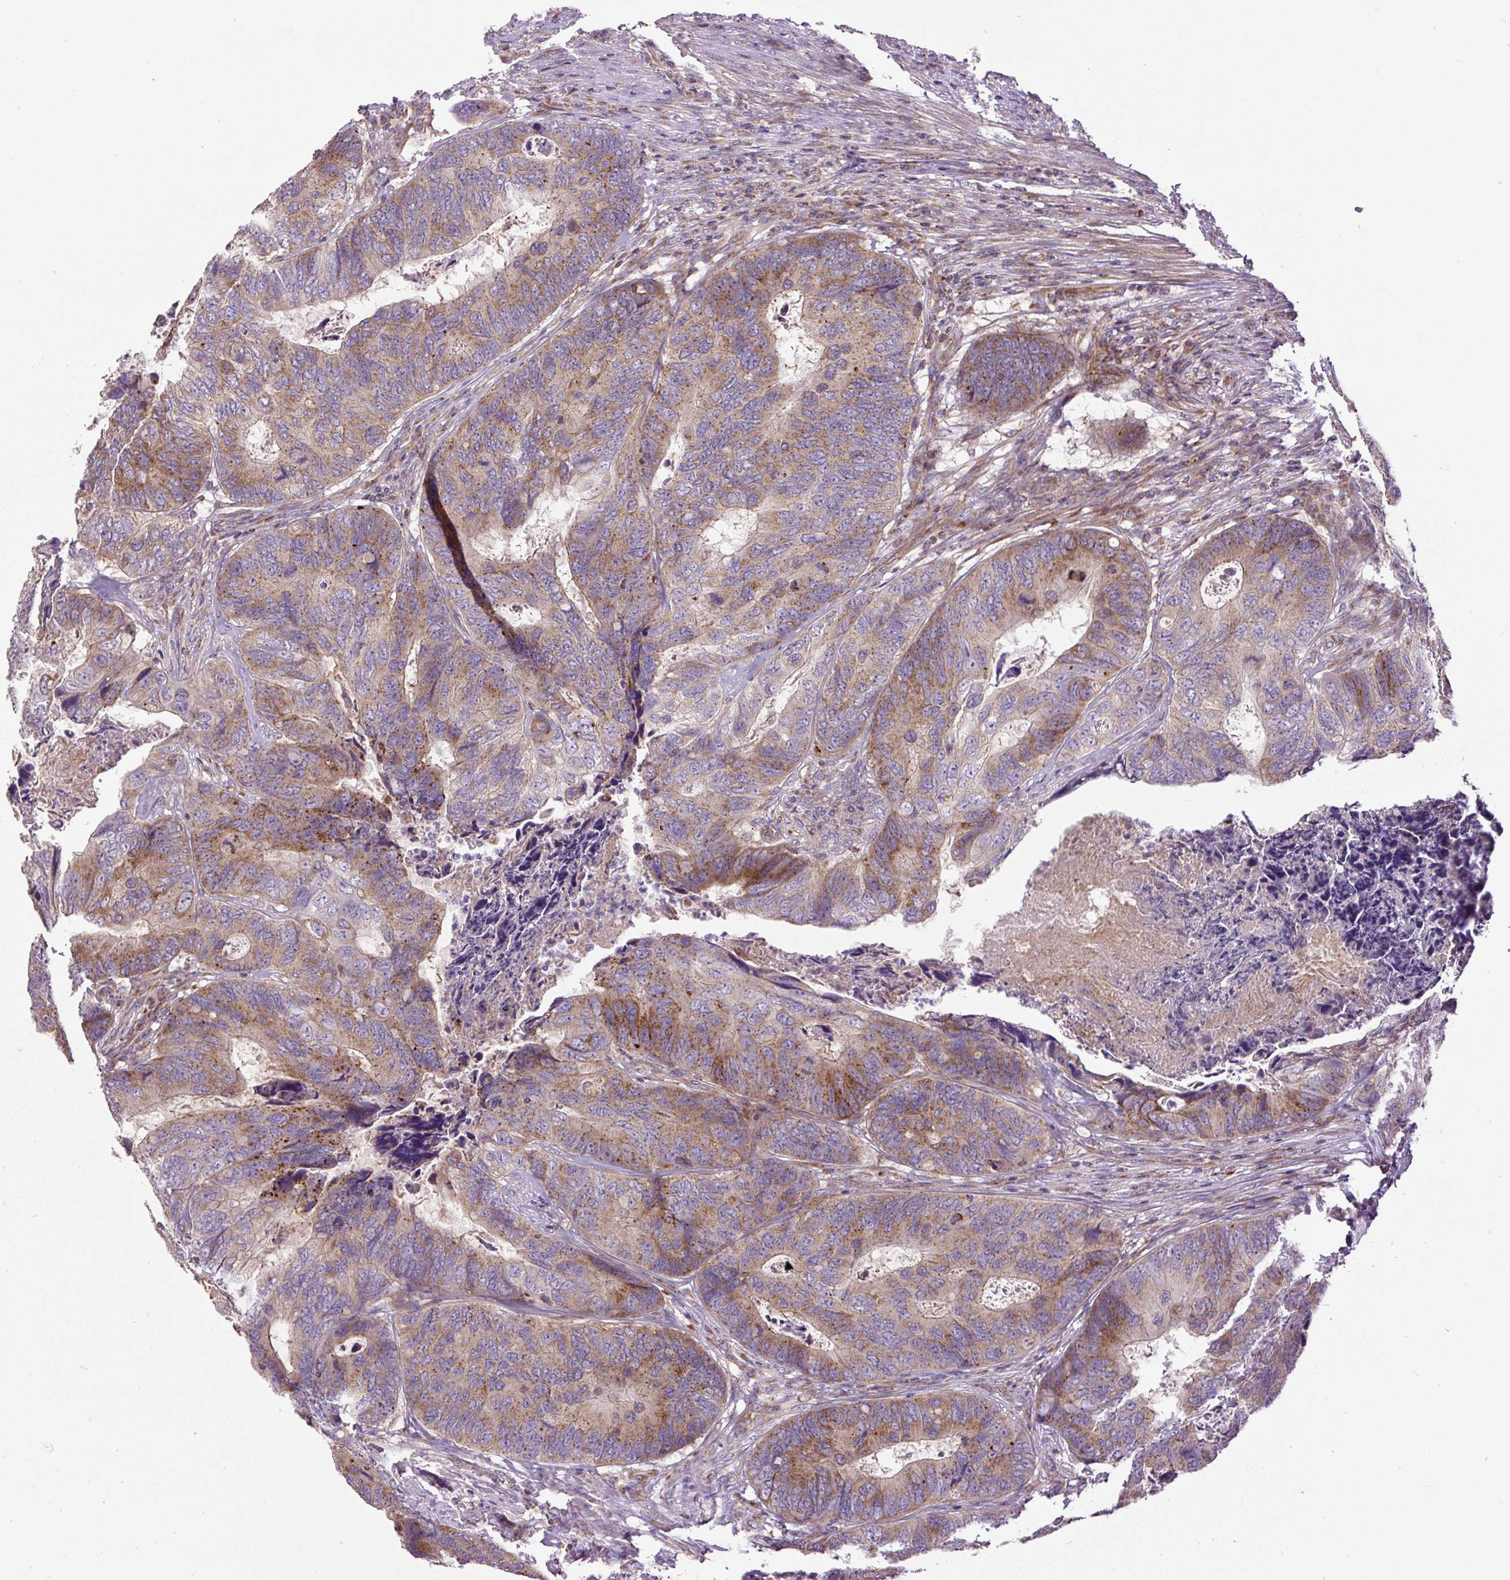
{"staining": {"intensity": "moderate", "quantity": ">75%", "location": "cytoplasmic/membranous"}, "tissue": "colorectal cancer", "cell_type": "Tumor cells", "image_type": "cancer", "snomed": [{"axis": "morphology", "description": "Adenocarcinoma, NOS"}, {"axis": "topography", "description": "Colon"}], "caption": "Immunohistochemistry (IHC) histopathology image of neoplastic tissue: adenocarcinoma (colorectal) stained using immunohistochemistry (IHC) displays medium levels of moderate protein expression localized specifically in the cytoplasmic/membranous of tumor cells, appearing as a cytoplasmic/membranous brown color.", "gene": "ZNF547", "patient": {"sex": "female", "age": 67}}